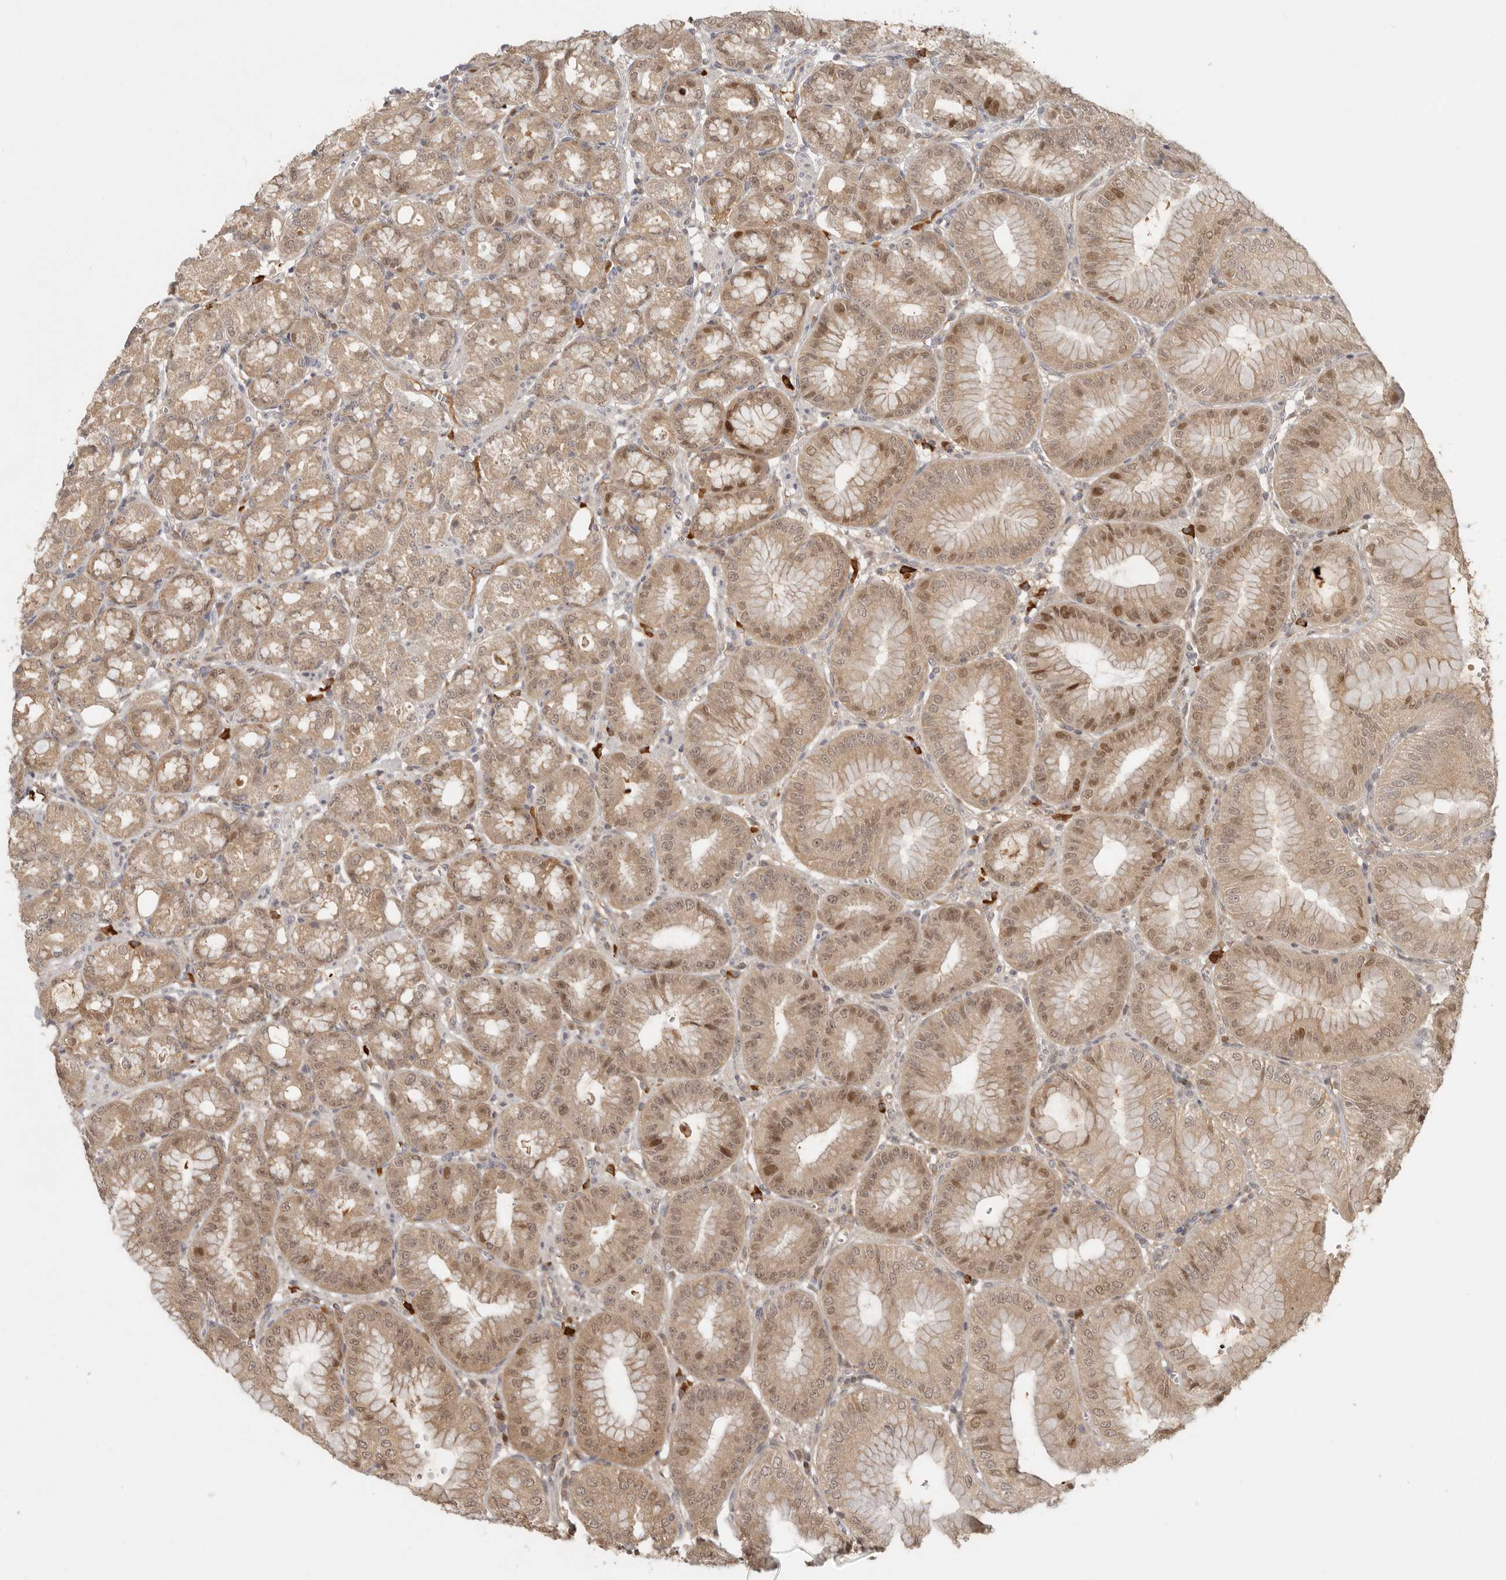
{"staining": {"intensity": "strong", "quantity": "25%-75%", "location": "cytoplasmic/membranous,nuclear"}, "tissue": "stomach", "cell_type": "Glandular cells", "image_type": "normal", "snomed": [{"axis": "morphology", "description": "Normal tissue, NOS"}, {"axis": "topography", "description": "Stomach, lower"}], "caption": "The immunohistochemical stain highlights strong cytoplasmic/membranous,nuclear staining in glandular cells of unremarkable stomach.", "gene": "PSMA5", "patient": {"sex": "male", "age": 71}}